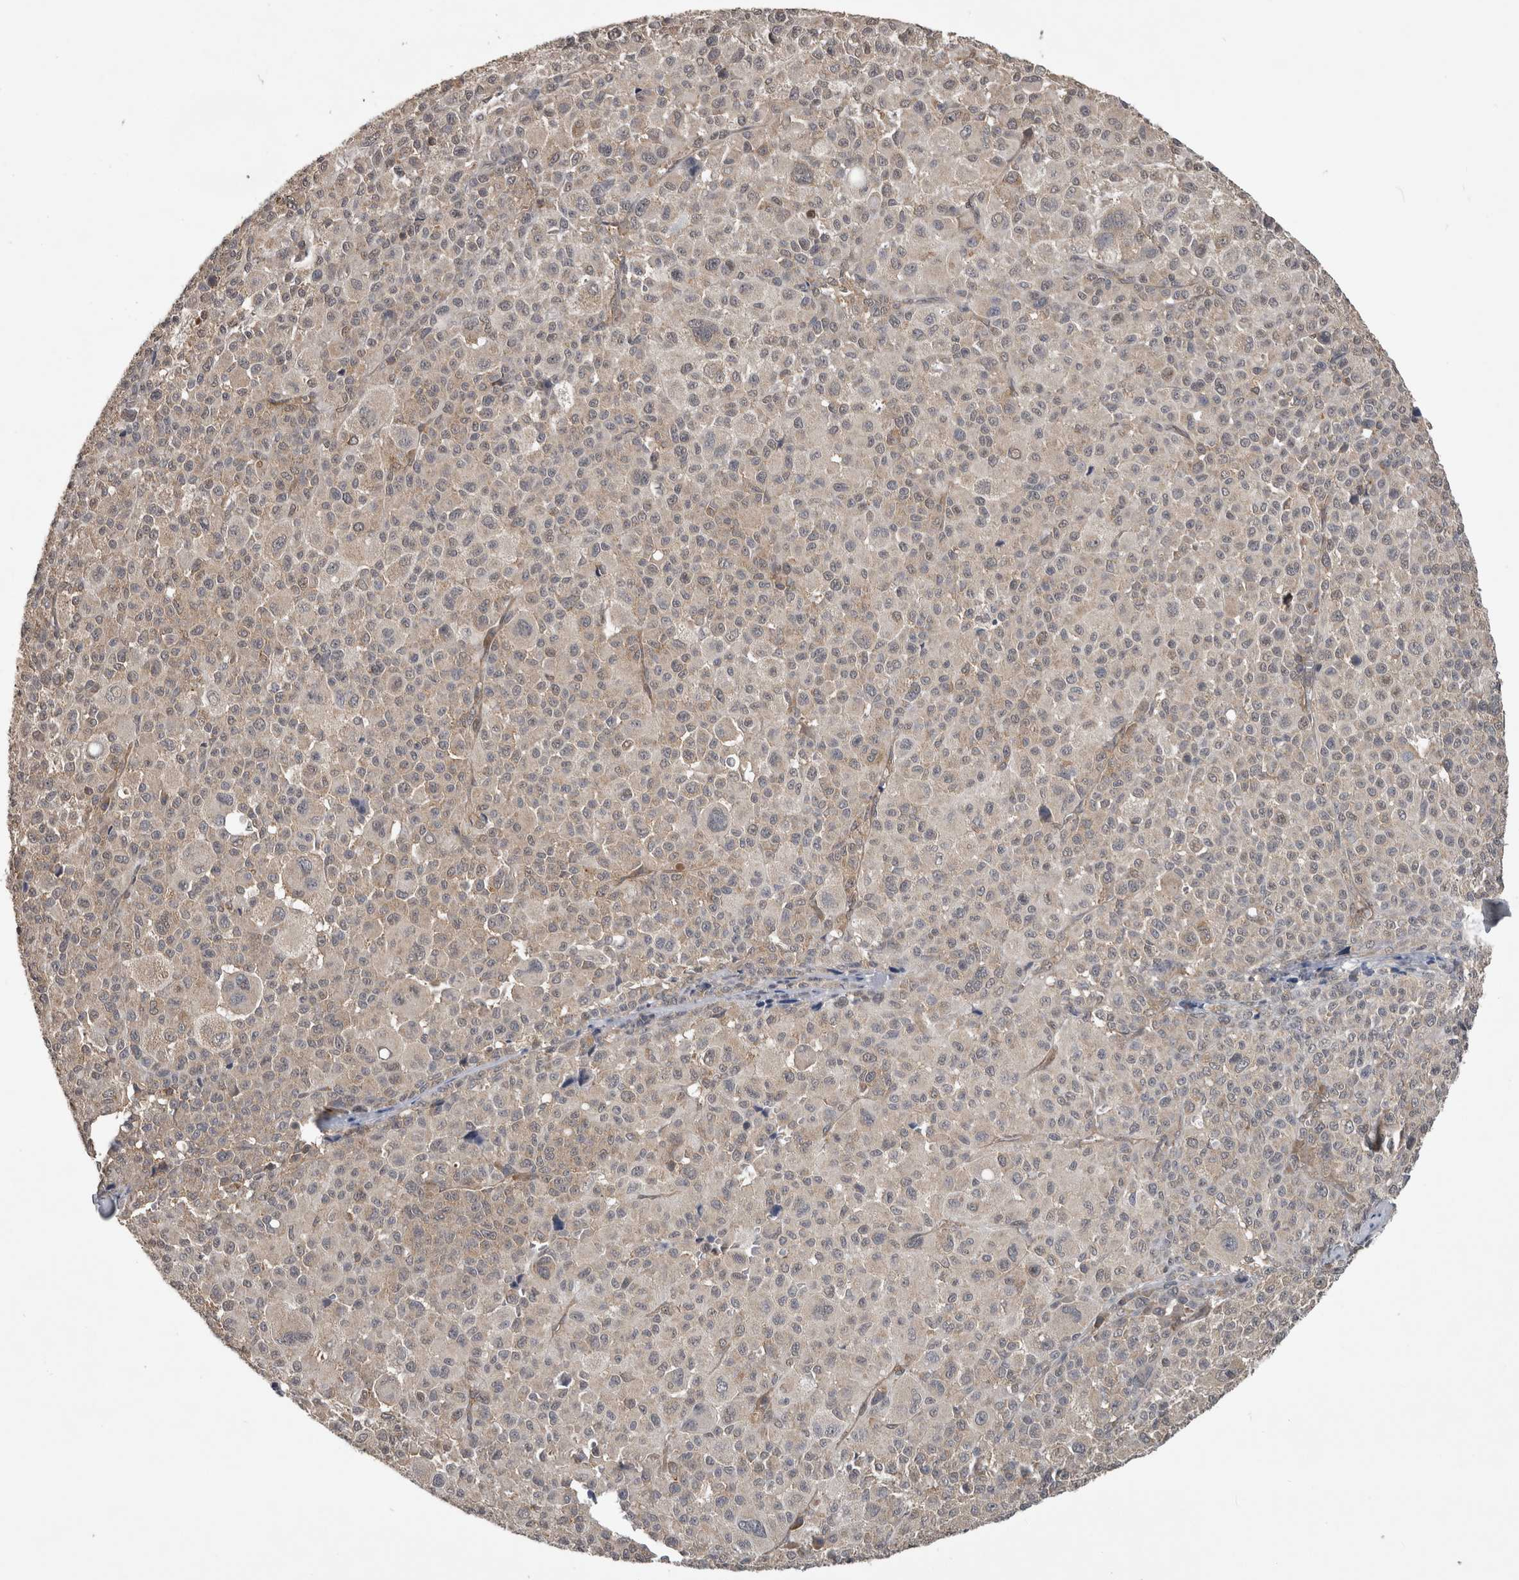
{"staining": {"intensity": "weak", "quantity": "<25%", "location": "cytoplasmic/membranous"}, "tissue": "melanoma", "cell_type": "Tumor cells", "image_type": "cancer", "snomed": [{"axis": "morphology", "description": "Malignant melanoma, Metastatic site"}, {"axis": "topography", "description": "Skin"}], "caption": "This image is of melanoma stained with immunohistochemistry (IHC) to label a protein in brown with the nuclei are counter-stained blue. There is no expression in tumor cells. (Brightfield microscopy of DAB (3,3'-diaminobenzidine) IHC at high magnification).", "gene": "ATXN2", "patient": {"sex": "female", "age": 74}}